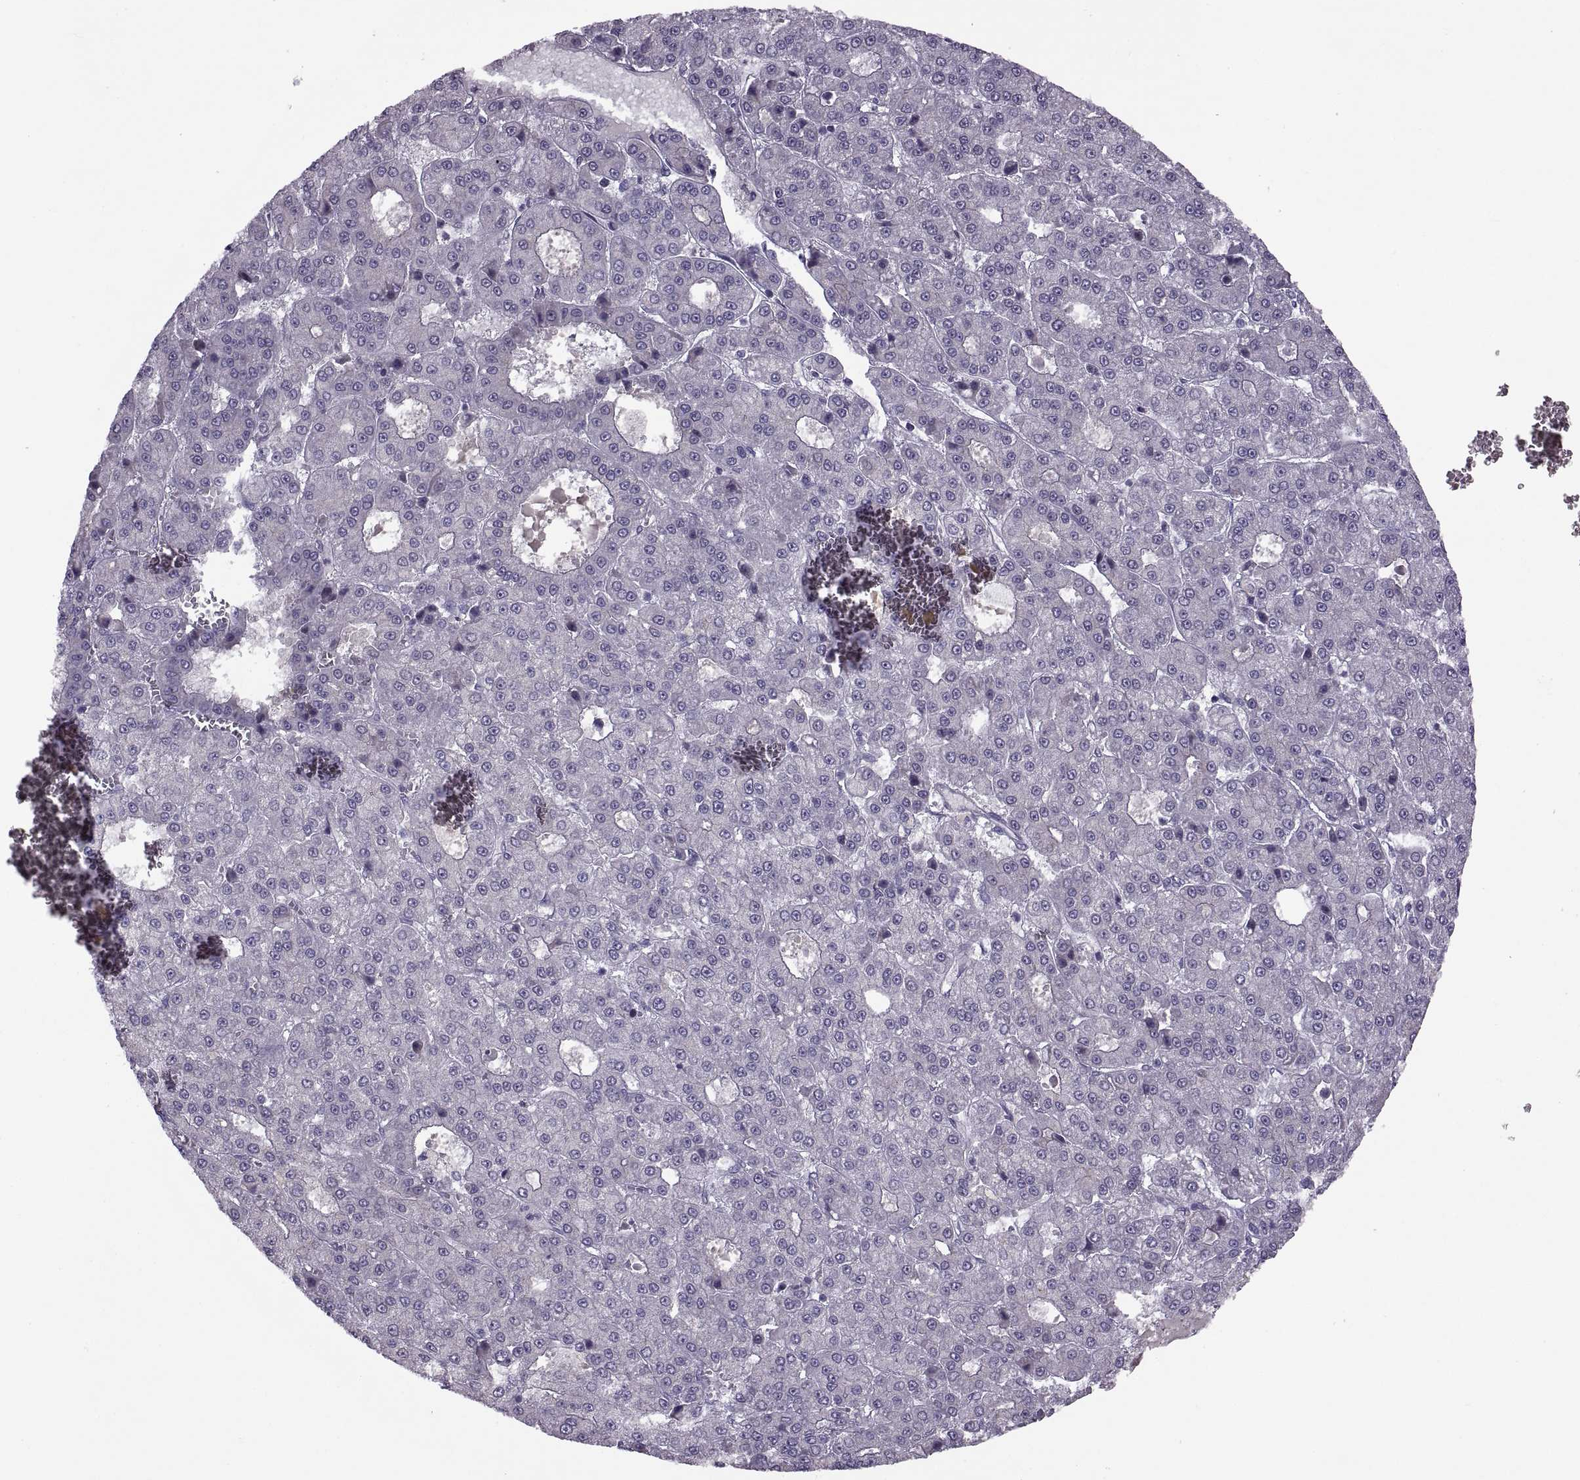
{"staining": {"intensity": "negative", "quantity": "none", "location": "none"}, "tissue": "liver cancer", "cell_type": "Tumor cells", "image_type": "cancer", "snomed": [{"axis": "morphology", "description": "Carcinoma, Hepatocellular, NOS"}, {"axis": "topography", "description": "Liver"}], "caption": "Immunohistochemistry of liver cancer displays no staining in tumor cells. Brightfield microscopy of immunohistochemistry (IHC) stained with DAB (brown) and hematoxylin (blue), captured at high magnification.", "gene": "RSPH6A", "patient": {"sex": "male", "age": 70}}